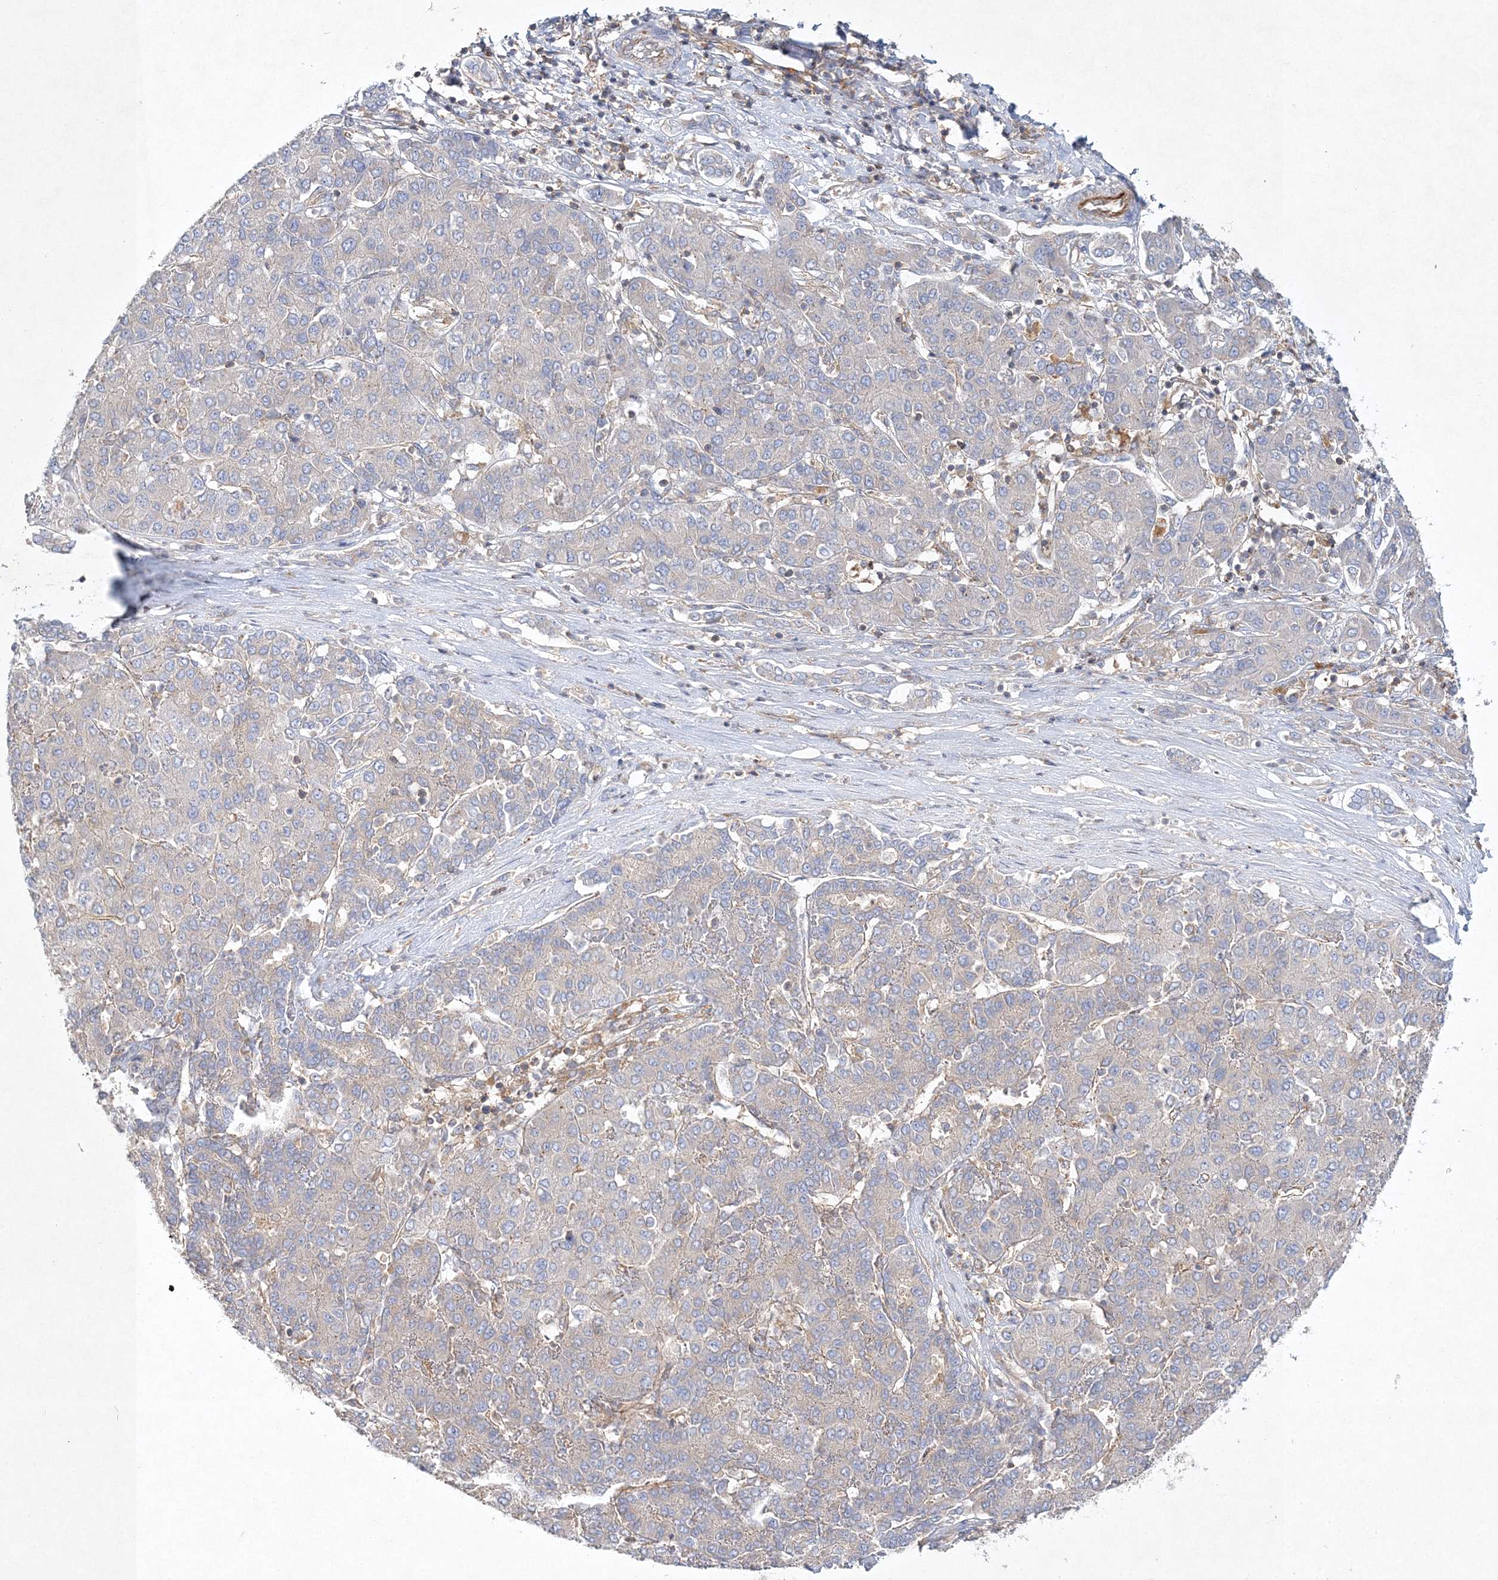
{"staining": {"intensity": "weak", "quantity": "<25%", "location": "cytoplasmic/membranous"}, "tissue": "liver cancer", "cell_type": "Tumor cells", "image_type": "cancer", "snomed": [{"axis": "morphology", "description": "Carcinoma, Hepatocellular, NOS"}, {"axis": "topography", "description": "Liver"}], "caption": "DAB (3,3'-diaminobenzidine) immunohistochemical staining of human liver cancer (hepatocellular carcinoma) displays no significant positivity in tumor cells.", "gene": "WDR37", "patient": {"sex": "male", "age": 65}}